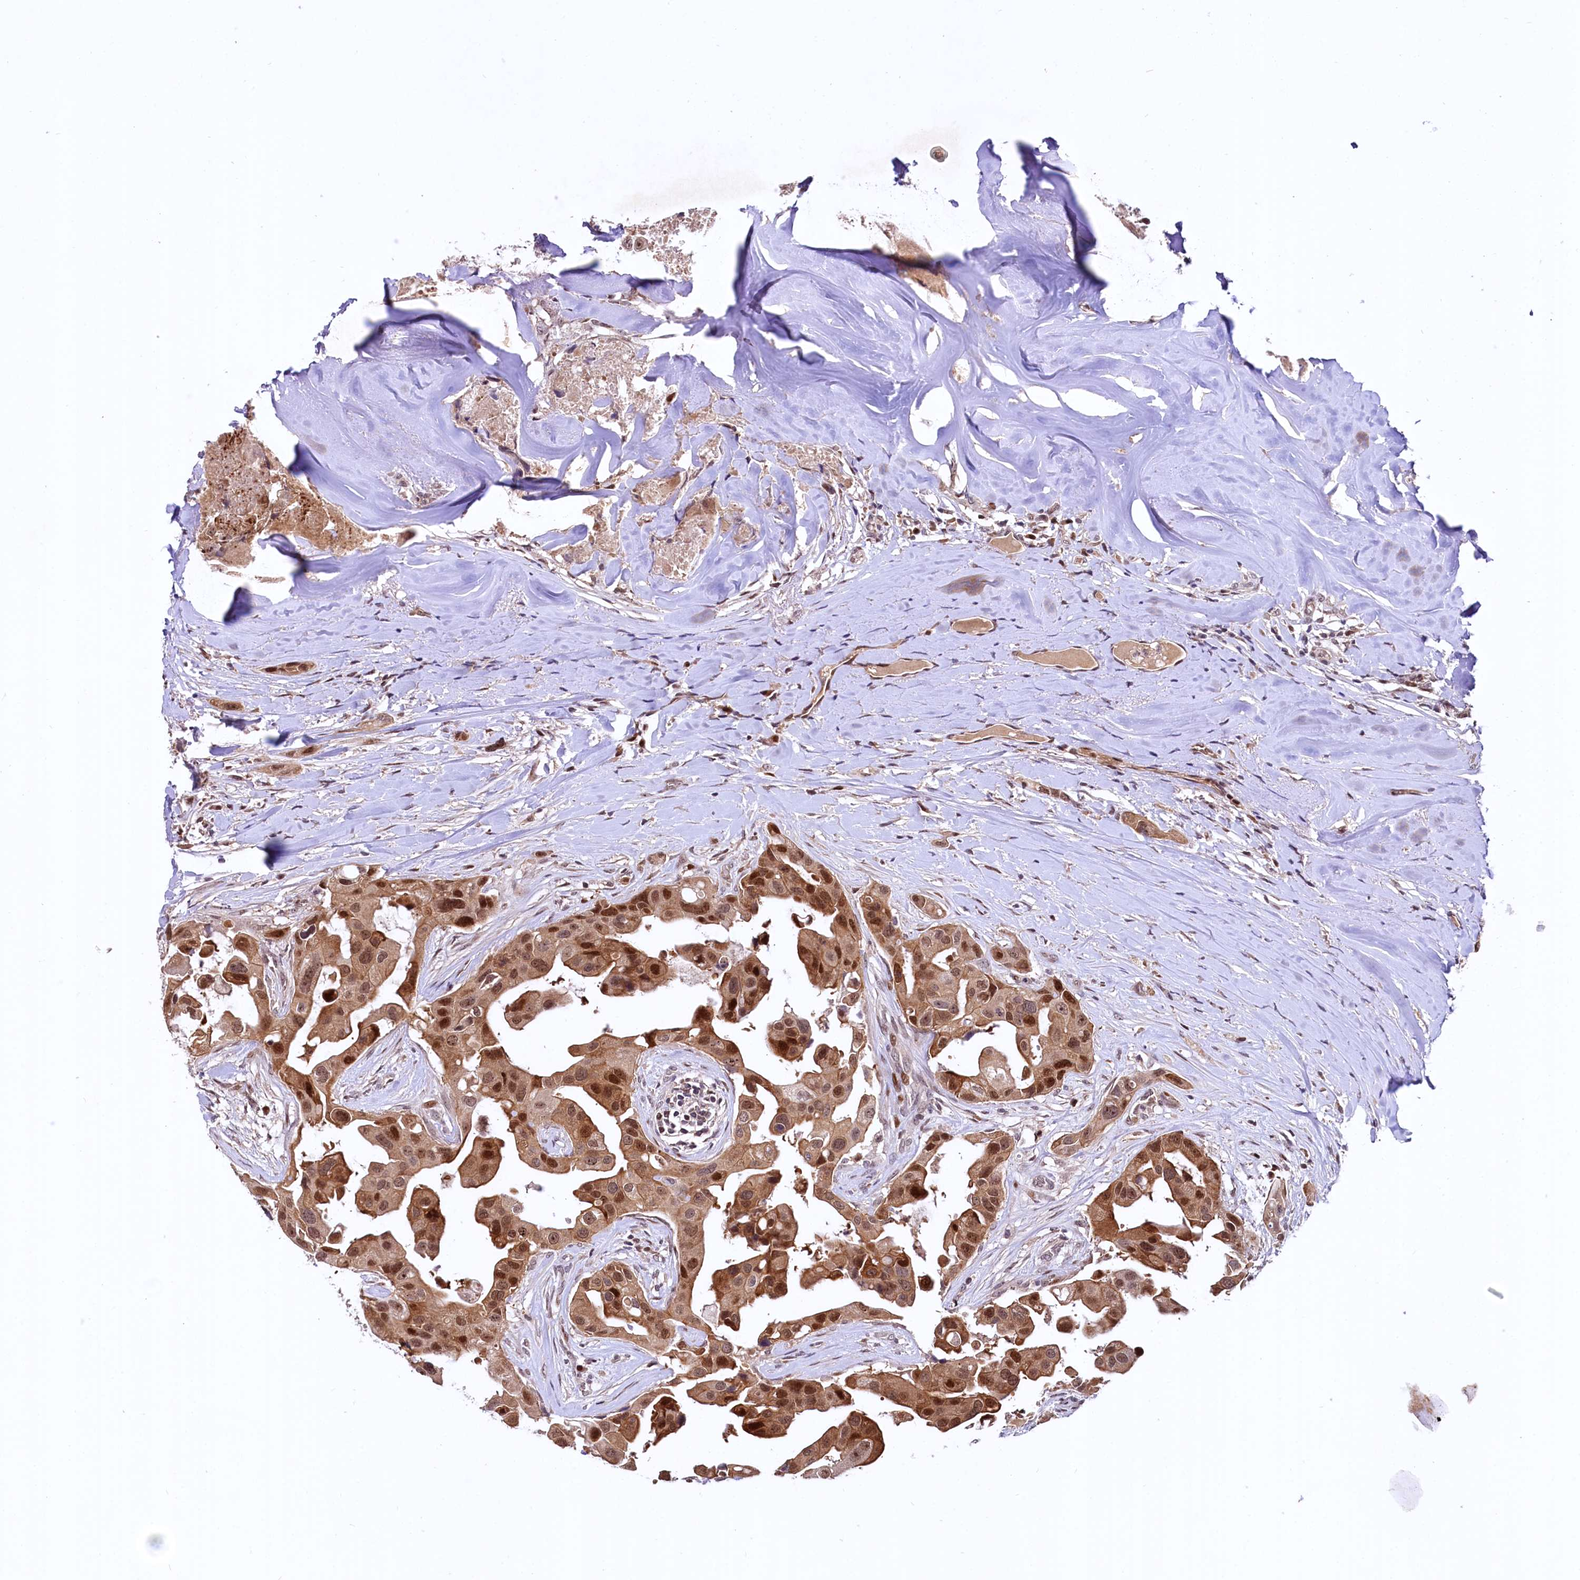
{"staining": {"intensity": "moderate", "quantity": ">75%", "location": "cytoplasmic/membranous,nuclear"}, "tissue": "head and neck cancer", "cell_type": "Tumor cells", "image_type": "cancer", "snomed": [{"axis": "morphology", "description": "Adenocarcinoma, NOS"}, {"axis": "morphology", "description": "Adenocarcinoma, metastatic, NOS"}, {"axis": "topography", "description": "Head-Neck"}], "caption": "Tumor cells reveal moderate cytoplasmic/membranous and nuclear expression in approximately >75% of cells in head and neck metastatic adenocarcinoma.", "gene": "N4BP2L1", "patient": {"sex": "male", "age": 75}}